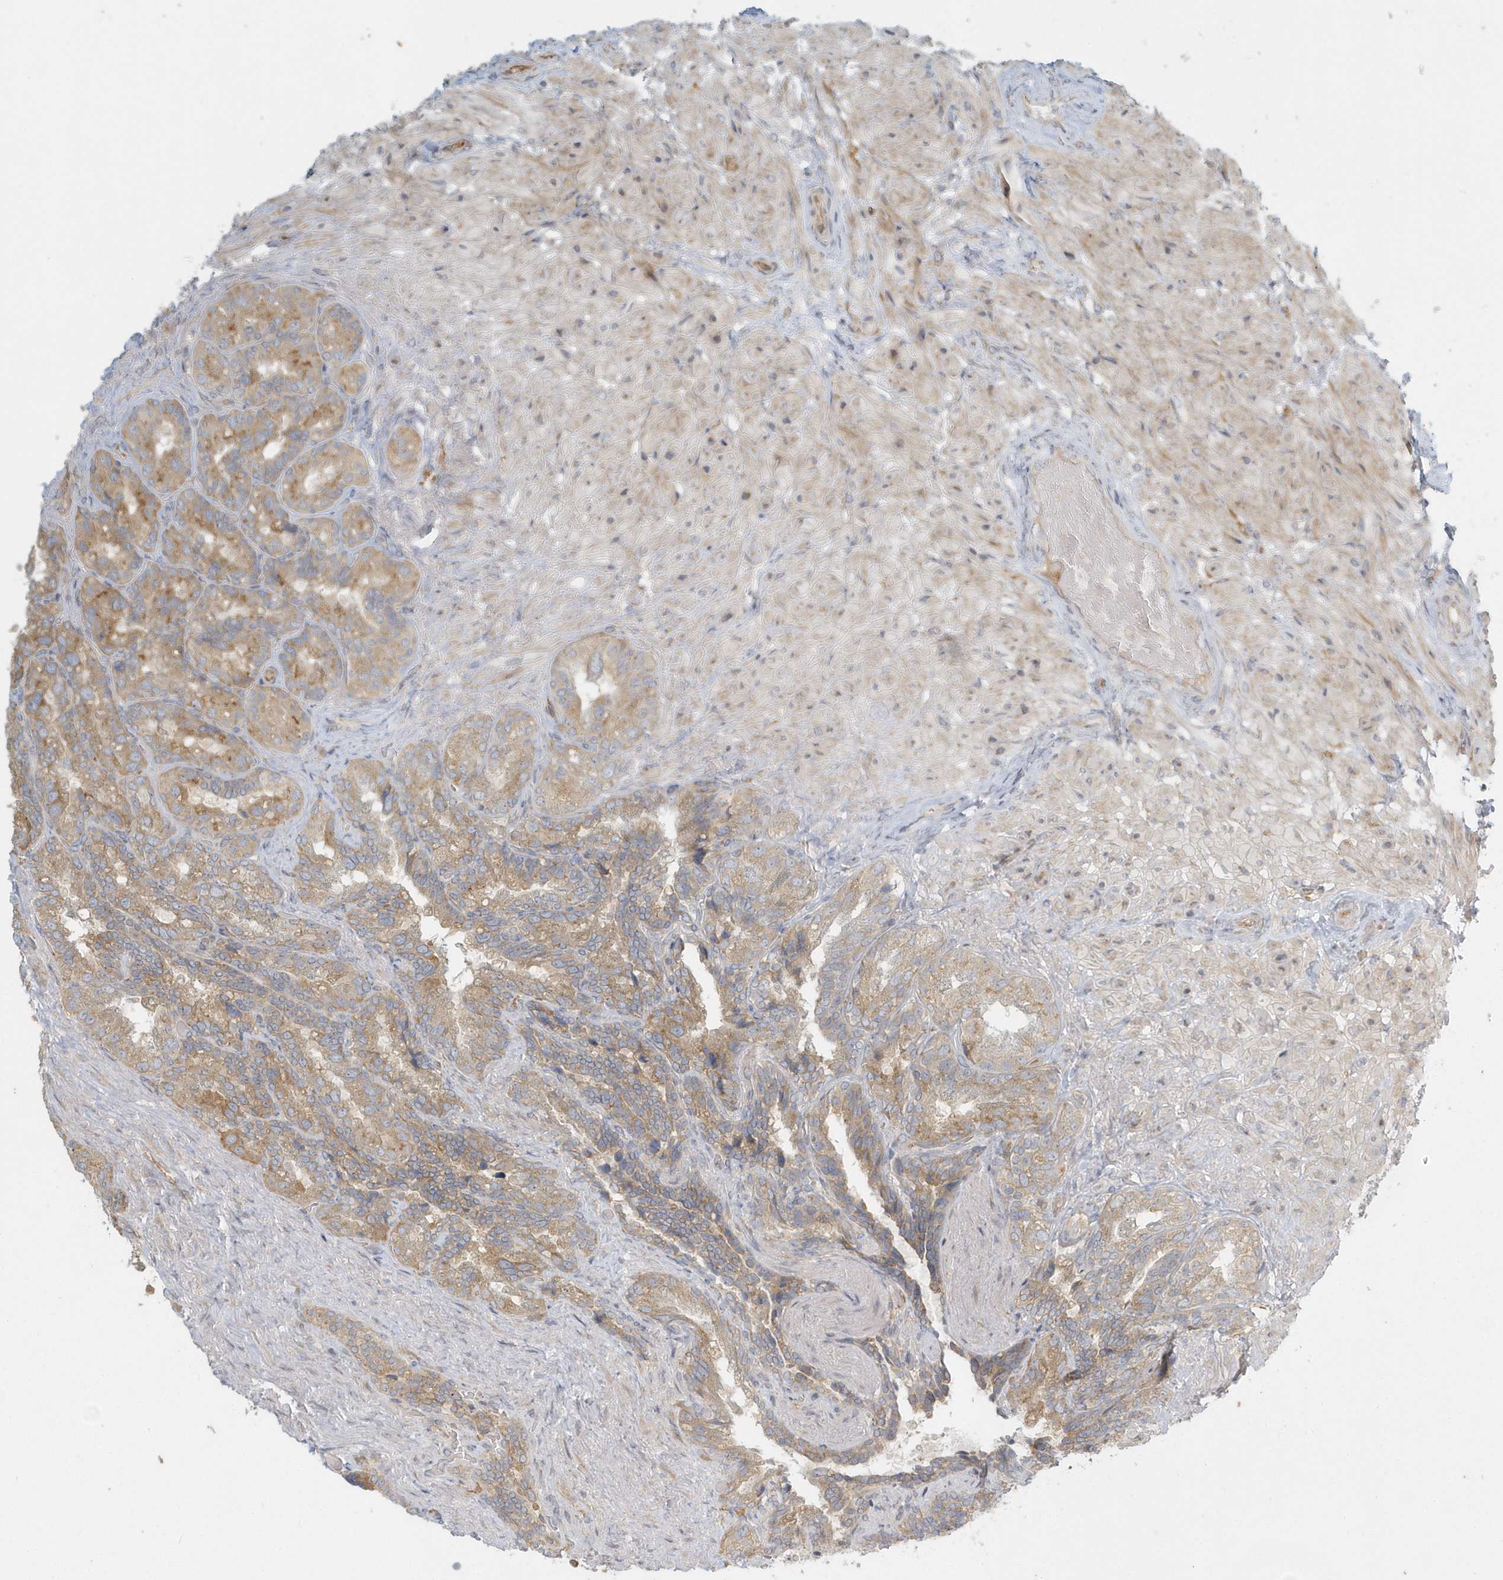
{"staining": {"intensity": "moderate", "quantity": ">75%", "location": "cytoplasmic/membranous"}, "tissue": "seminal vesicle", "cell_type": "Glandular cells", "image_type": "normal", "snomed": [{"axis": "morphology", "description": "Normal tissue, NOS"}, {"axis": "topography", "description": "Seminal veicle"}, {"axis": "topography", "description": "Peripheral nerve tissue"}], "caption": "The histopathology image shows a brown stain indicating the presence of a protein in the cytoplasmic/membranous of glandular cells in seminal vesicle.", "gene": "NAPB", "patient": {"sex": "male", "age": 63}}